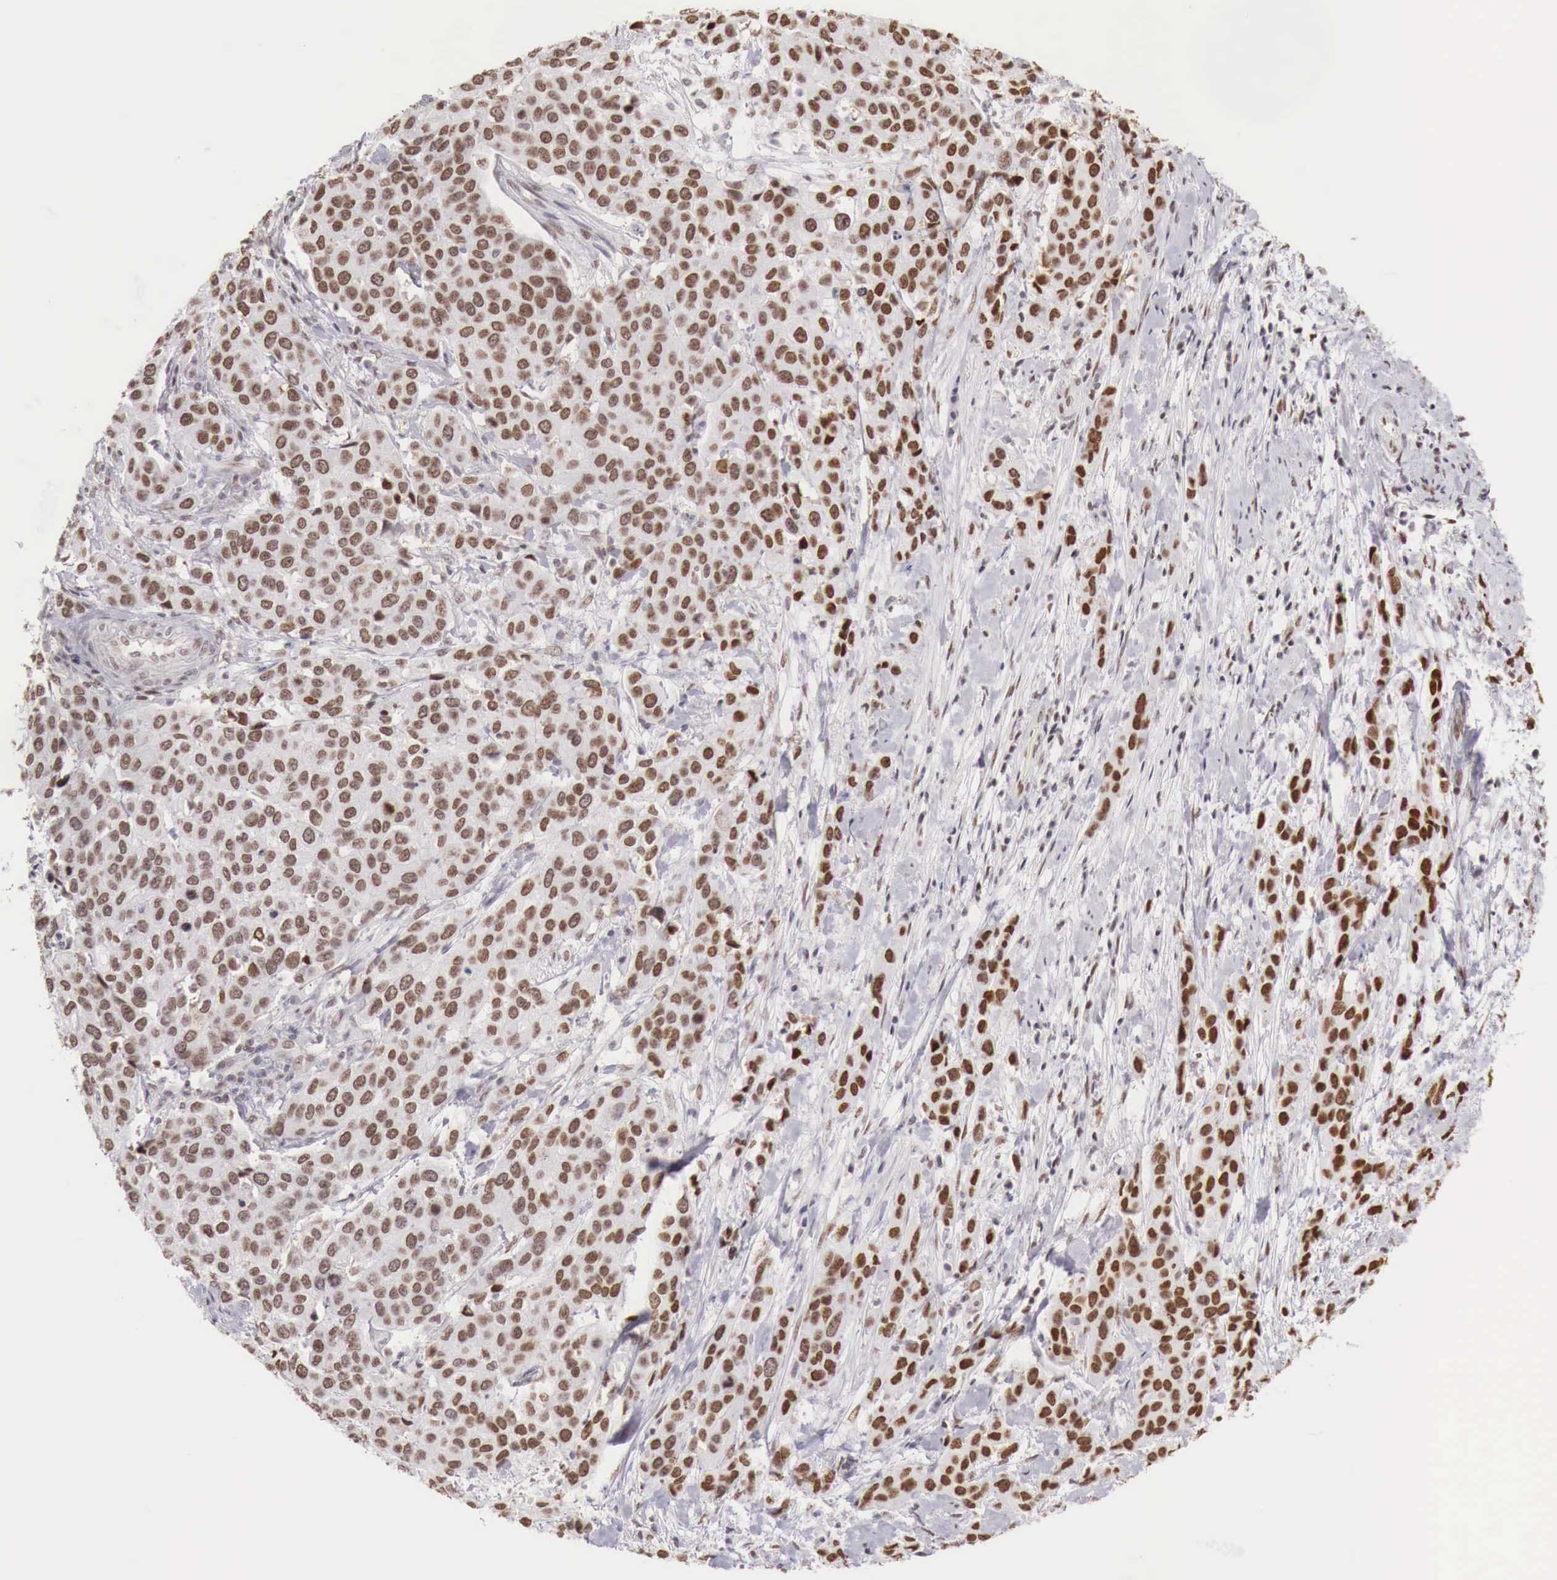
{"staining": {"intensity": "moderate", "quantity": "25%-75%", "location": "nuclear"}, "tissue": "cervical cancer", "cell_type": "Tumor cells", "image_type": "cancer", "snomed": [{"axis": "morphology", "description": "Squamous cell carcinoma, NOS"}, {"axis": "topography", "description": "Cervix"}], "caption": "Human squamous cell carcinoma (cervical) stained with a brown dye shows moderate nuclear positive staining in about 25%-75% of tumor cells.", "gene": "PHF14", "patient": {"sex": "female", "age": 54}}